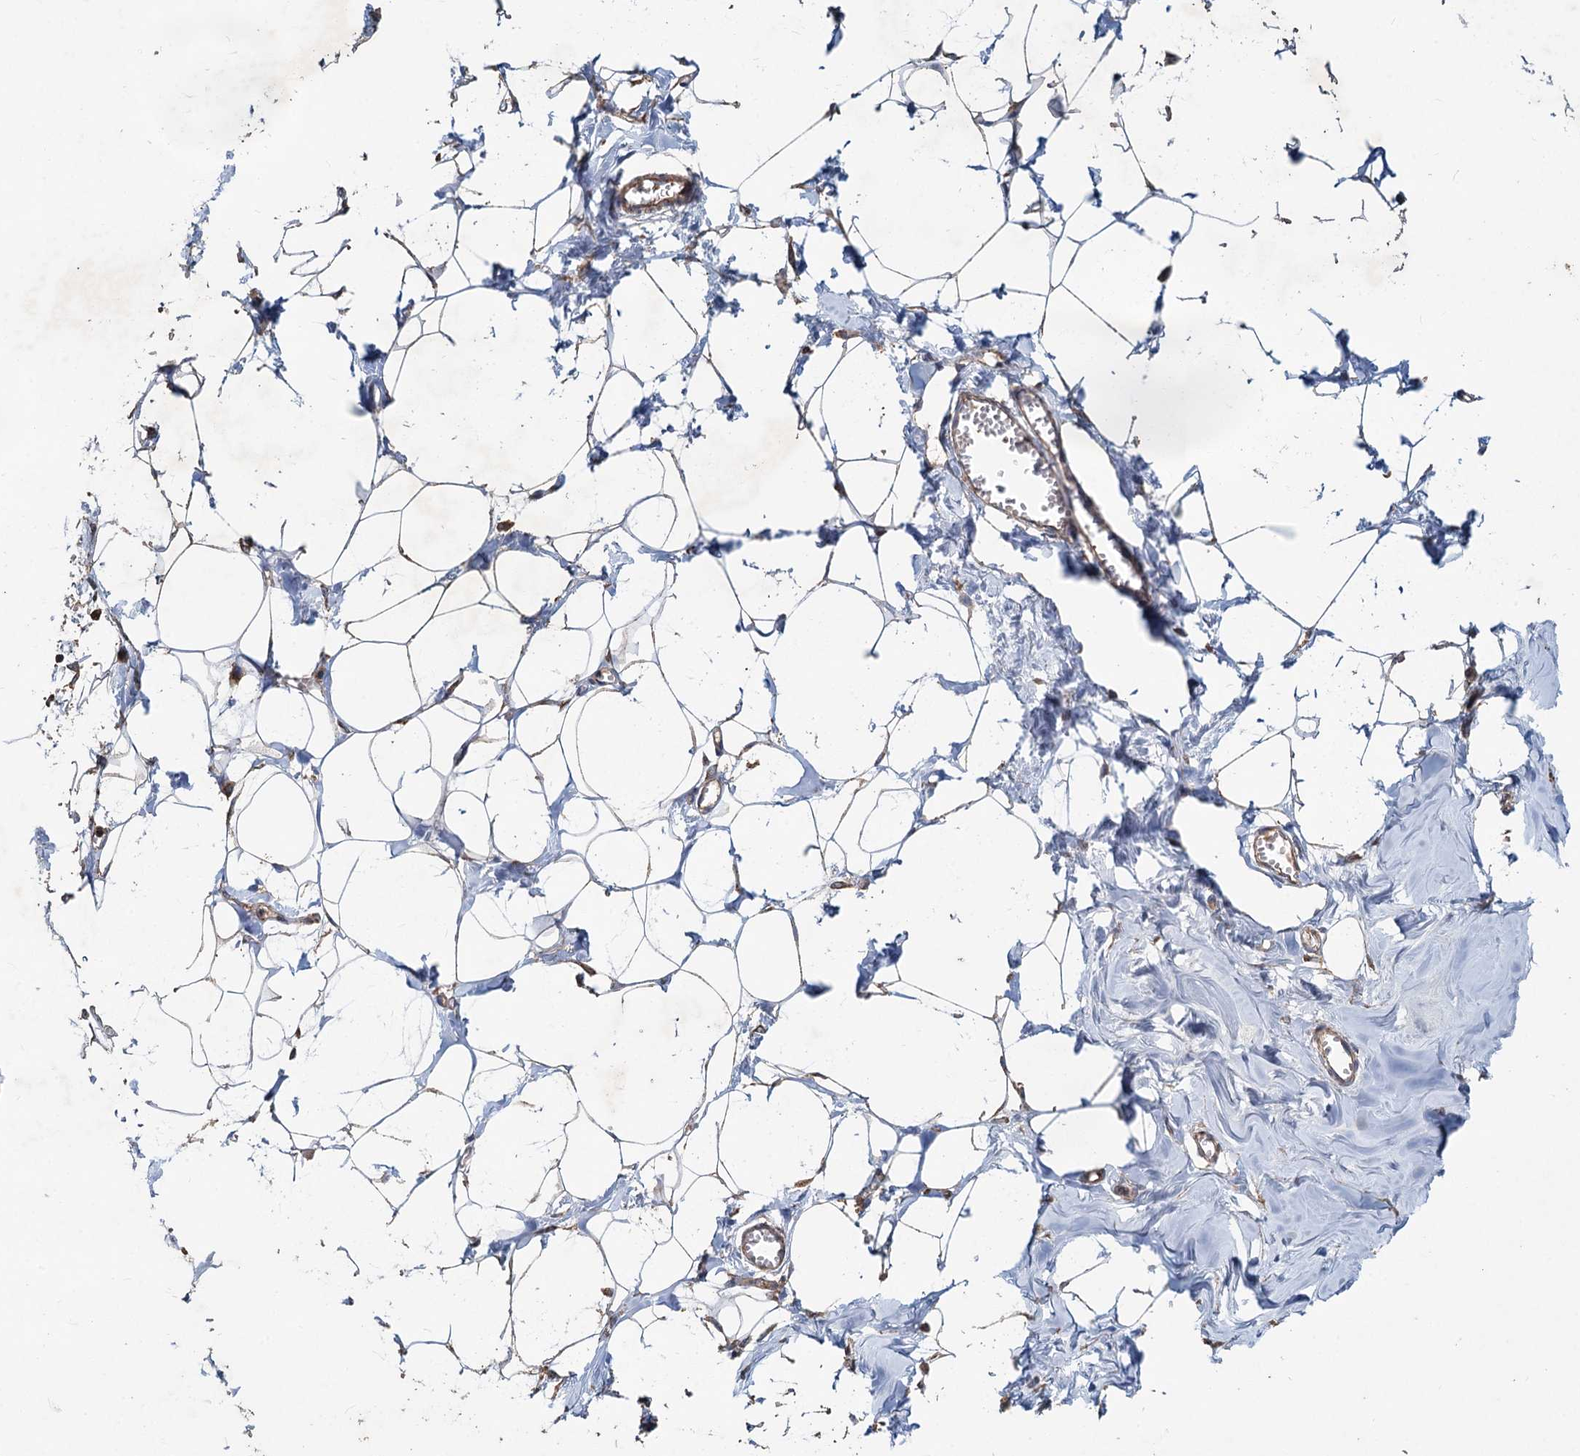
{"staining": {"intensity": "weak", "quantity": ">75%", "location": "cytoplasmic/membranous"}, "tissue": "breast", "cell_type": "Adipocytes", "image_type": "normal", "snomed": [{"axis": "morphology", "description": "Normal tissue, NOS"}, {"axis": "topography", "description": "Breast"}], "caption": "IHC staining of unremarkable breast, which reveals low levels of weak cytoplasmic/membranous staining in approximately >75% of adipocytes indicating weak cytoplasmic/membranous protein positivity. The staining was performed using DAB (3,3'-diaminobenzidine) (brown) for protein detection and nuclei were counterstained in hematoxylin (blue).", "gene": "SDS", "patient": {"sex": "female", "age": 27}}